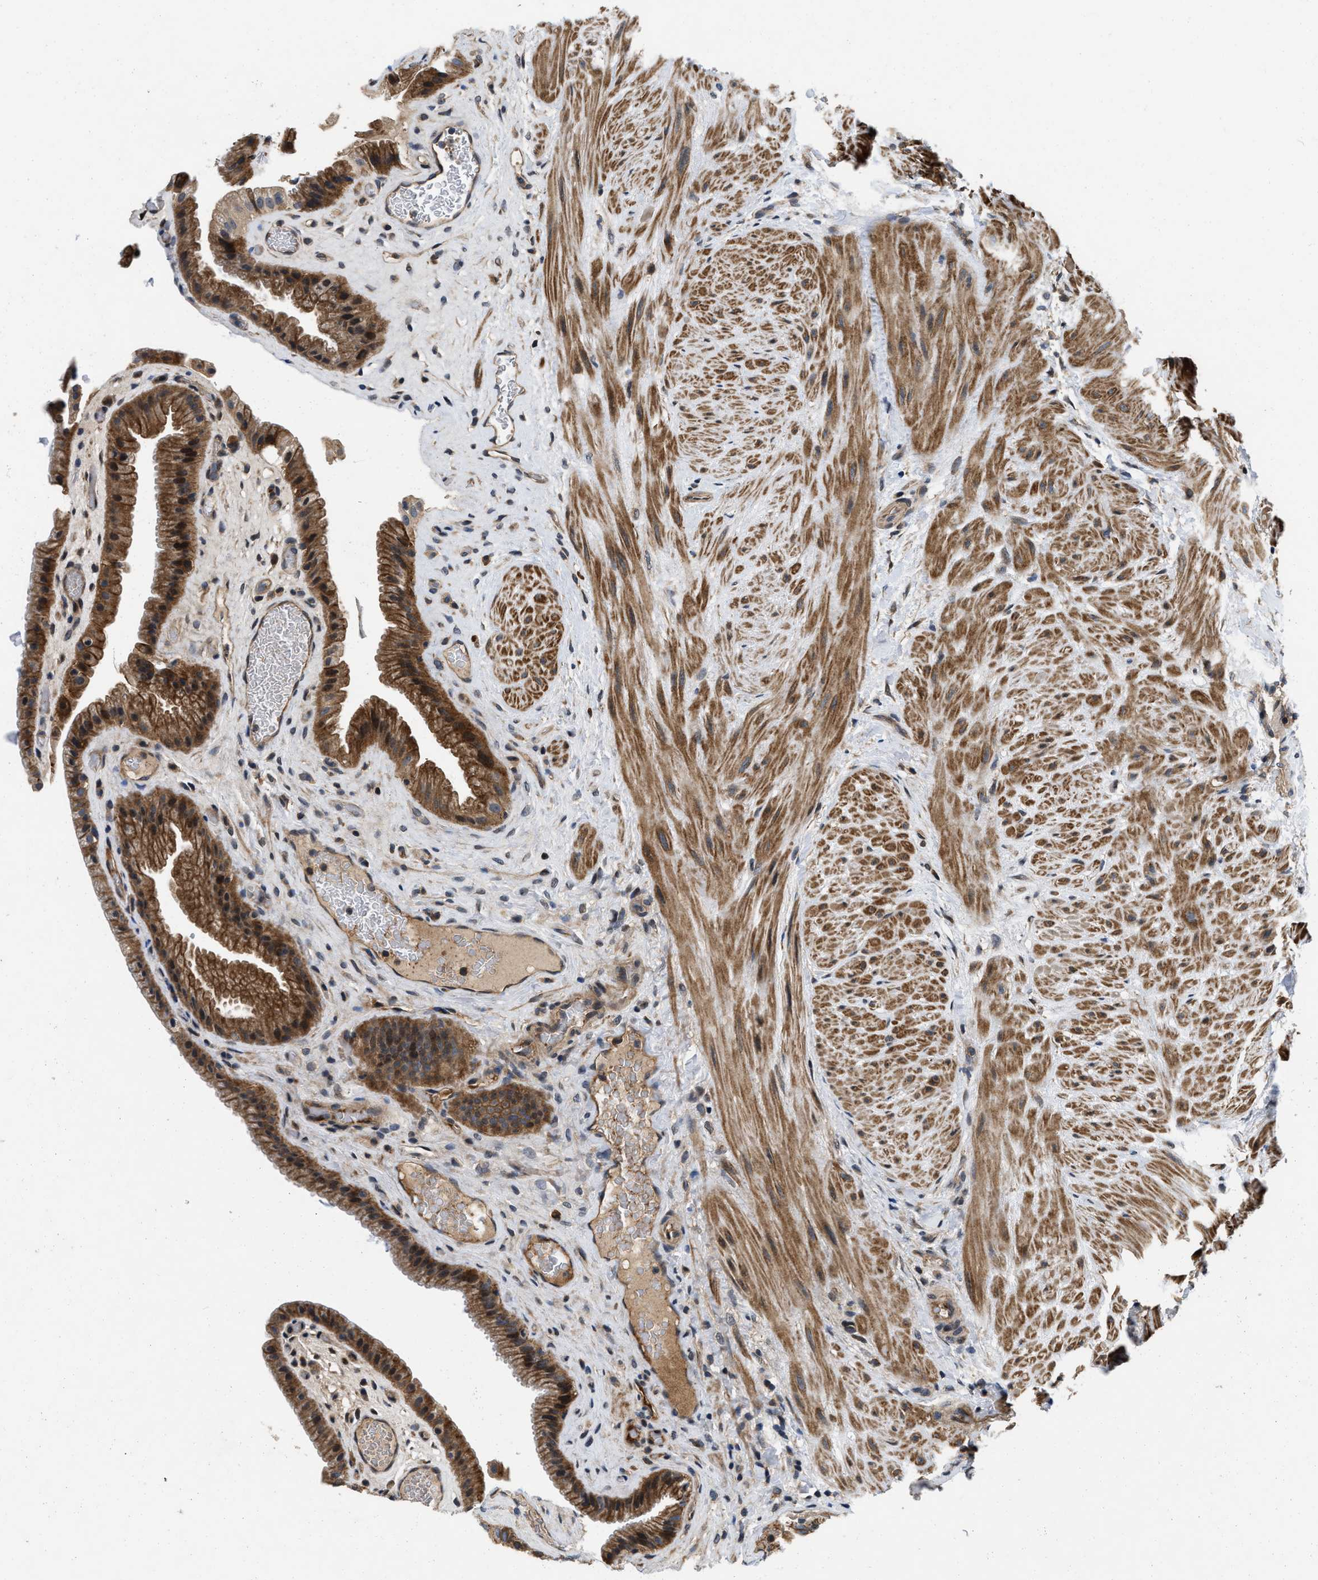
{"staining": {"intensity": "moderate", "quantity": ">75%", "location": "cytoplasmic/membranous"}, "tissue": "gallbladder", "cell_type": "Glandular cells", "image_type": "normal", "snomed": [{"axis": "morphology", "description": "Normal tissue, NOS"}, {"axis": "topography", "description": "Gallbladder"}], "caption": "The micrograph shows immunohistochemical staining of normal gallbladder. There is moderate cytoplasmic/membranous positivity is appreciated in approximately >75% of glandular cells. Using DAB (3,3'-diaminobenzidine) (brown) and hematoxylin (blue) stains, captured at high magnification using brightfield microscopy.", "gene": "PRDM14", "patient": {"sex": "male", "age": 49}}